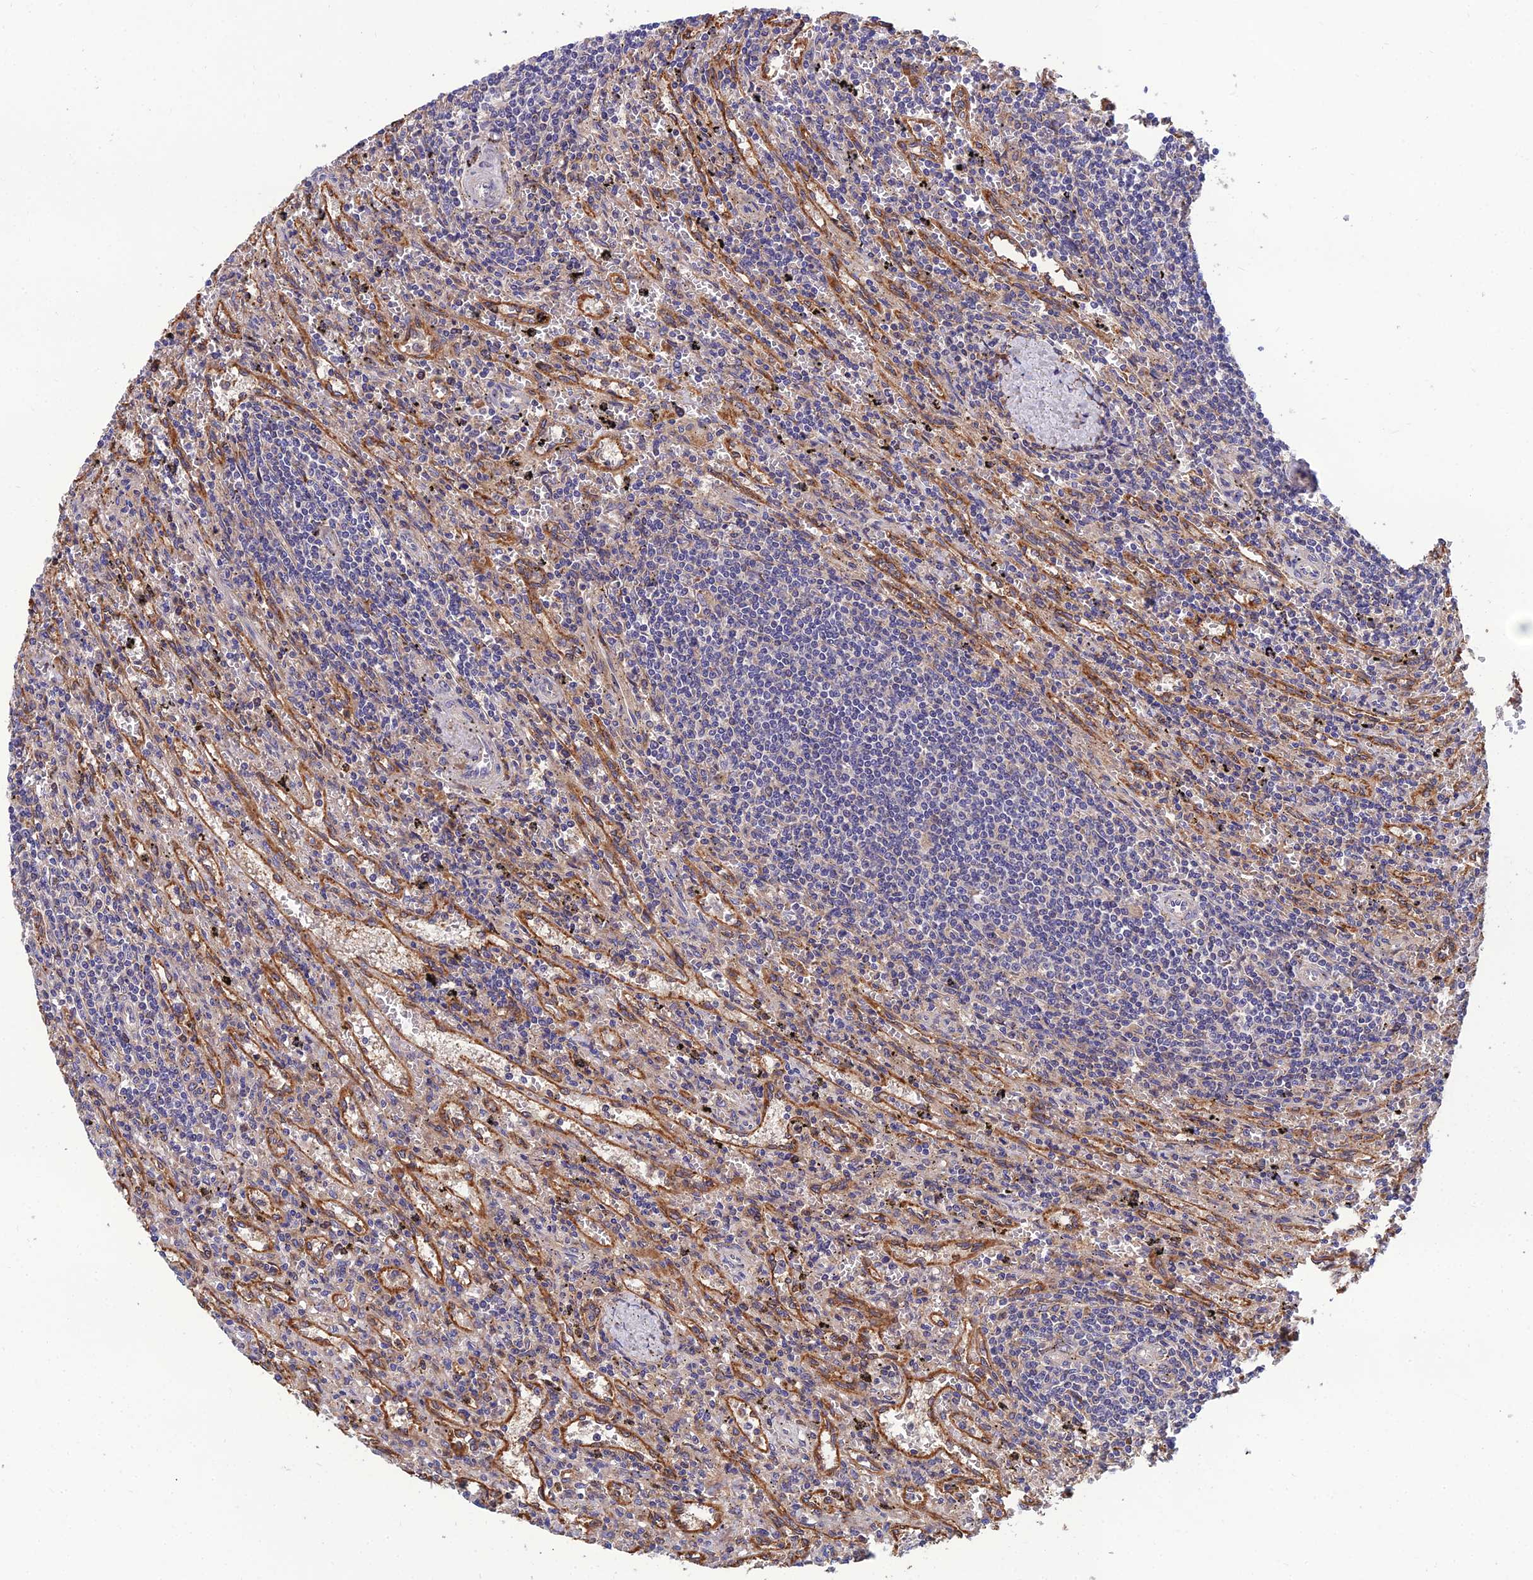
{"staining": {"intensity": "negative", "quantity": "none", "location": "none"}, "tissue": "lymphoma", "cell_type": "Tumor cells", "image_type": "cancer", "snomed": [{"axis": "morphology", "description": "Malignant lymphoma, non-Hodgkin's type, Low grade"}, {"axis": "topography", "description": "Spleen"}], "caption": "Immunohistochemical staining of human lymphoma demonstrates no significant expression in tumor cells.", "gene": "UMAD1", "patient": {"sex": "male", "age": 76}}